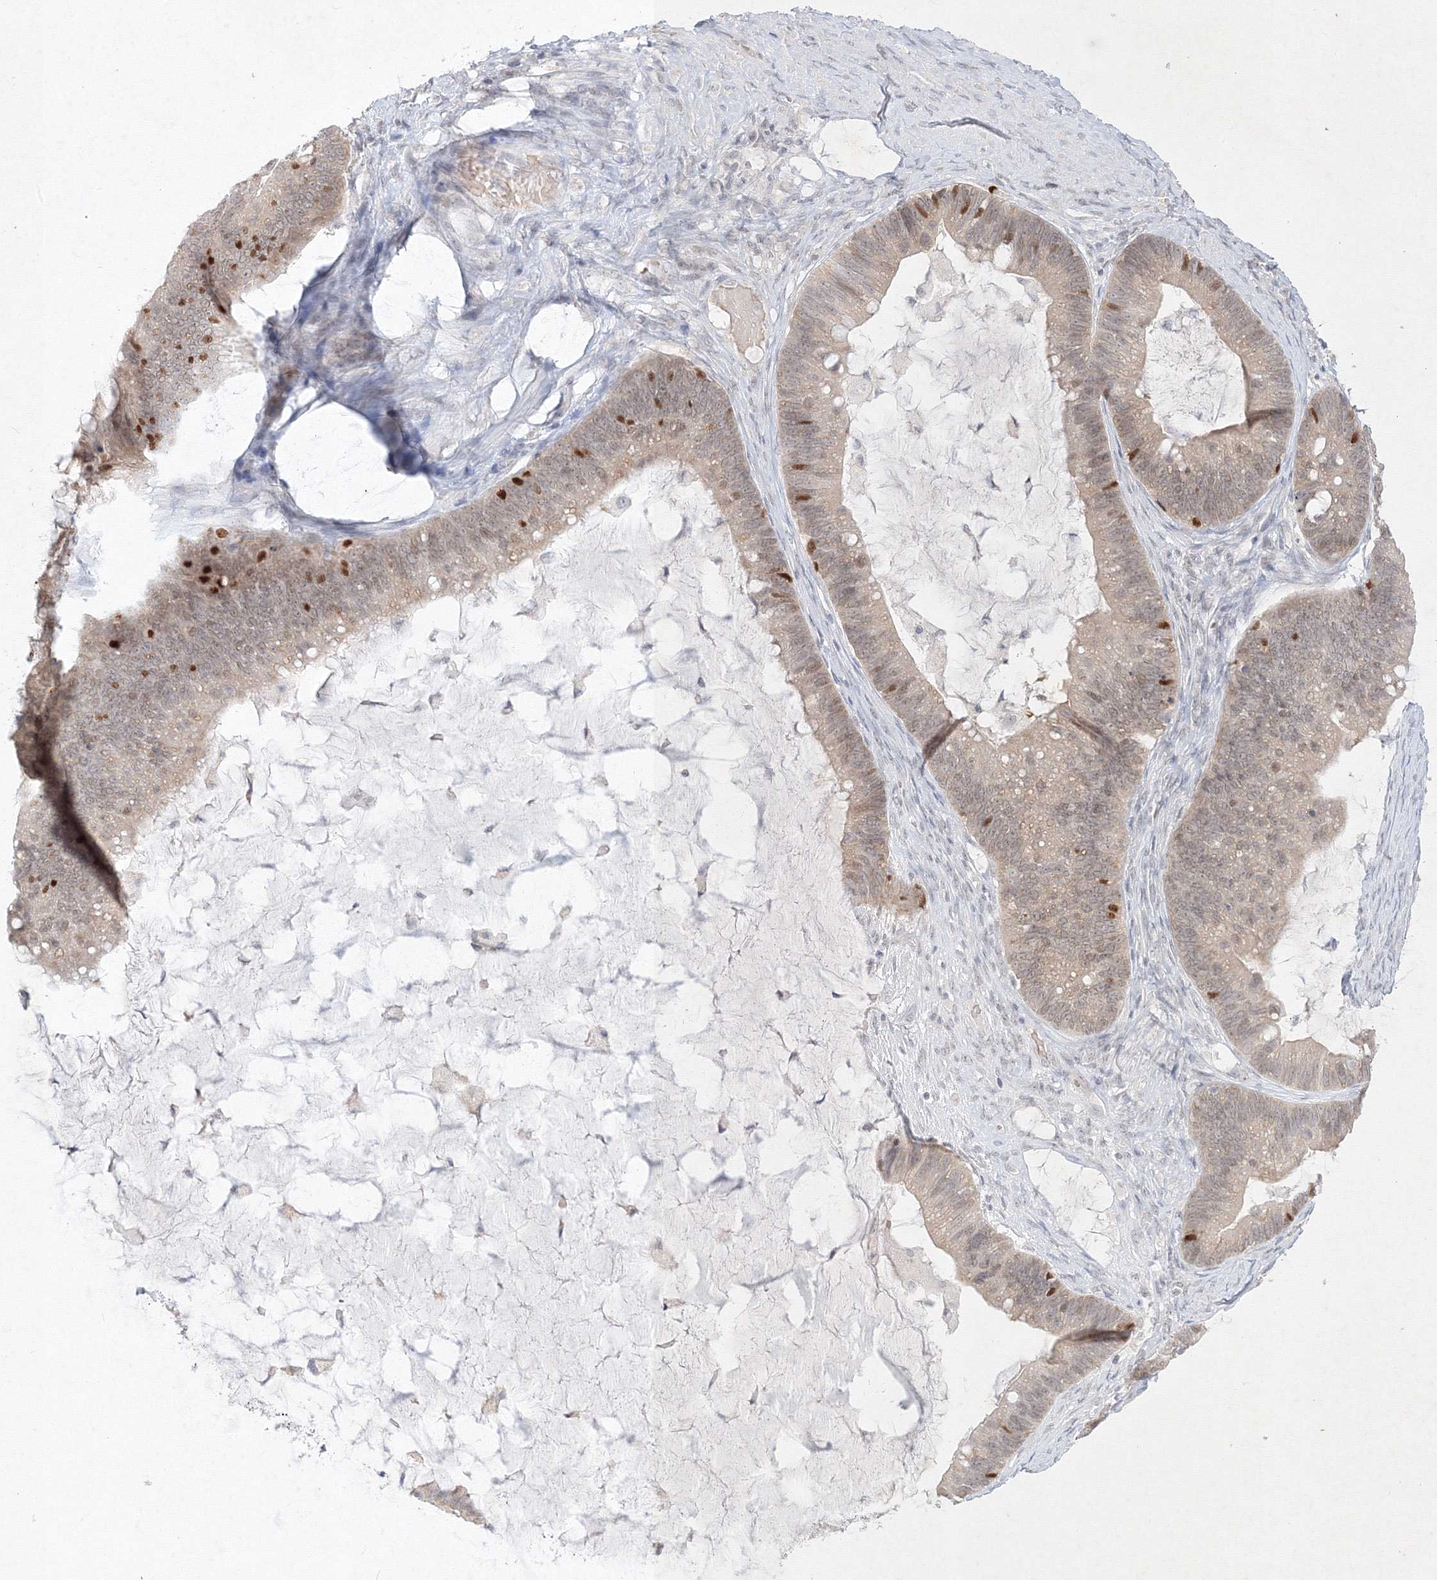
{"staining": {"intensity": "strong", "quantity": "<25%", "location": "cytoplasmic/membranous,nuclear"}, "tissue": "ovarian cancer", "cell_type": "Tumor cells", "image_type": "cancer", "snomed": [{"axis": "morphology", "description": "Cystadenocarcinoma, mucinous, NOS"}, {"axis": "topography", "description": "Ovary"}], "caption": "A brown stain highlights strong cytoplasmic/membranous and nuclear staining of a protein in human ovarian cancer (mucinous cystadenocarcinoma) tumor cells.", "gene": "NXPE3", "patient": {"sex": "female", "age": 61}}